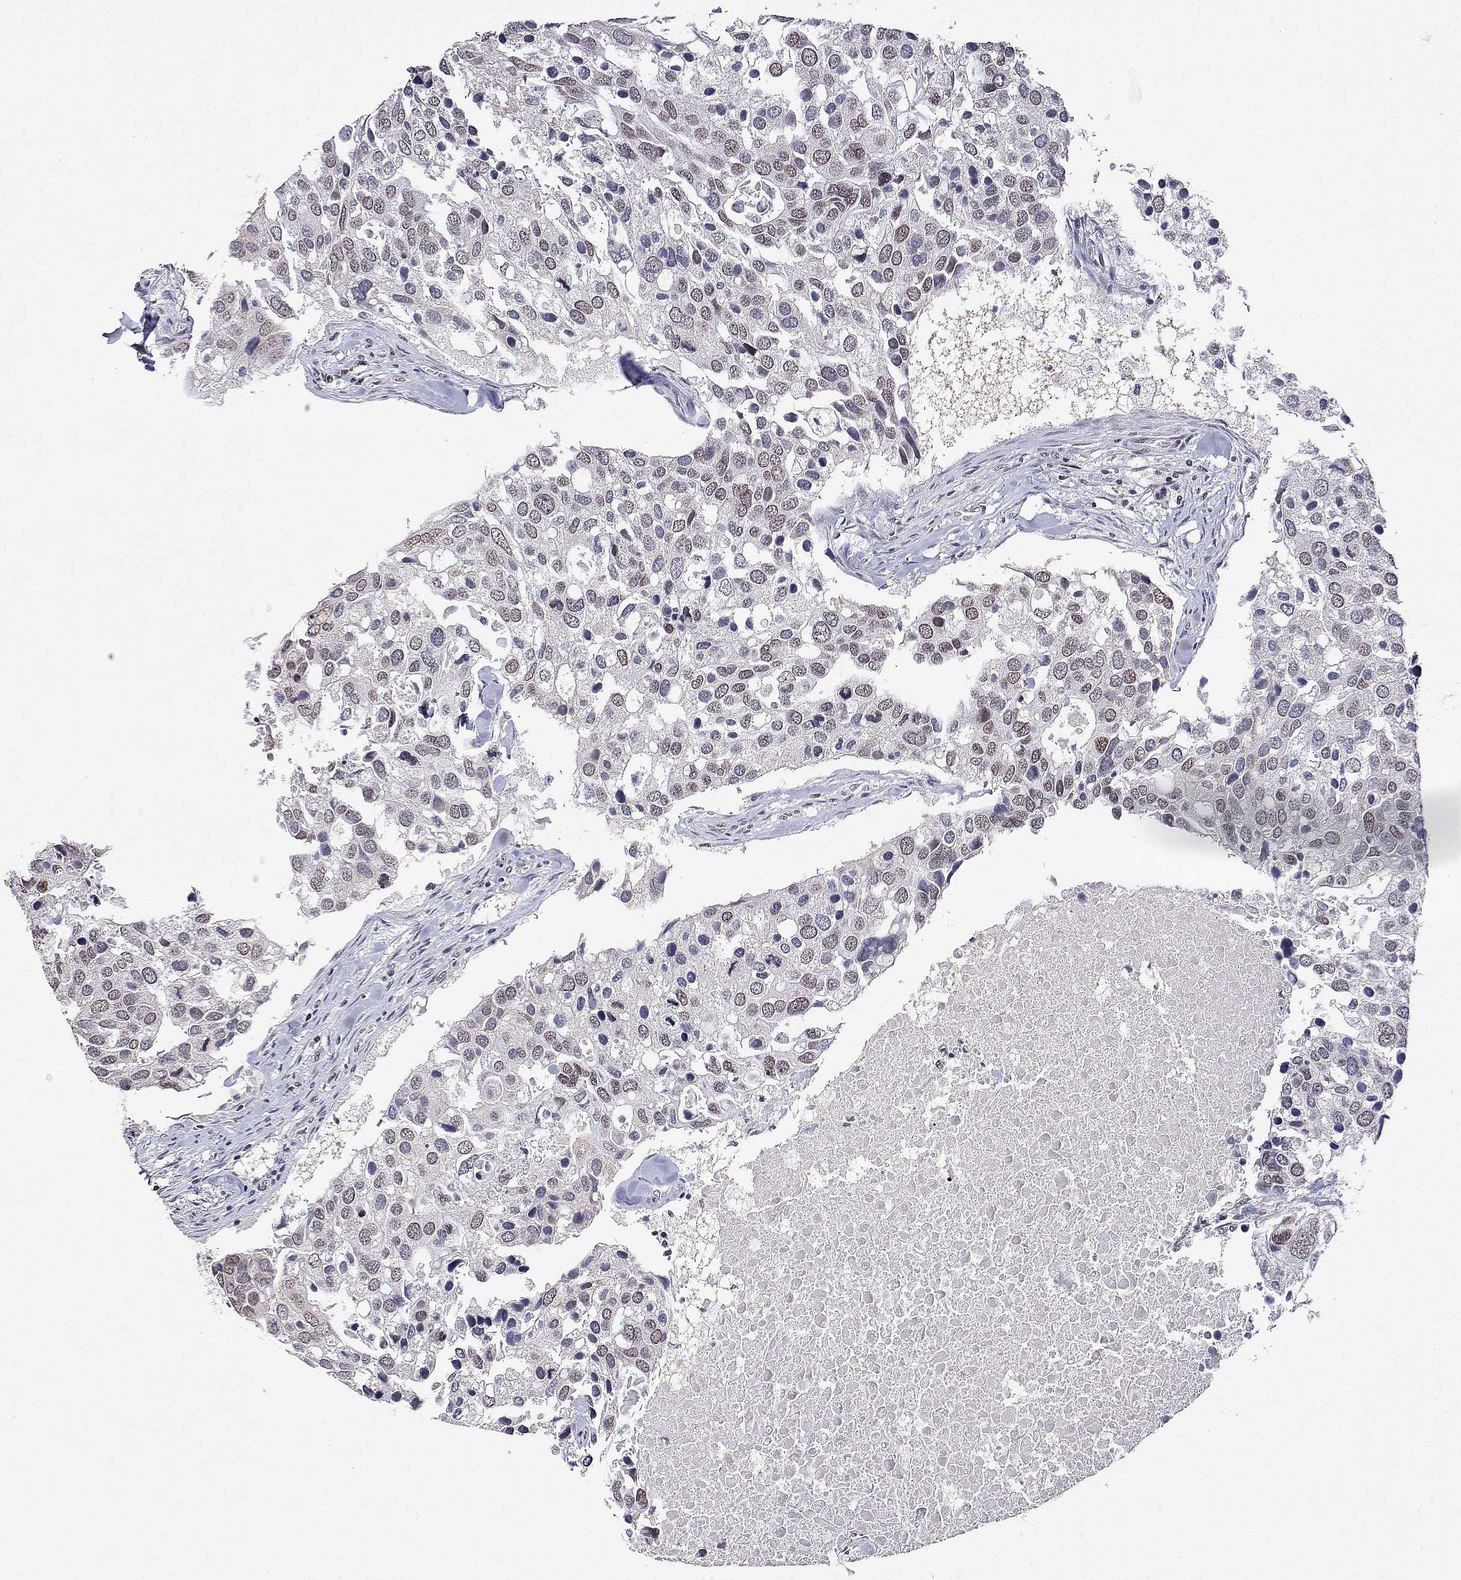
{"staining": {"intensity": "weak", "quantity": "25%-75%", "location": "nuclear"}, "tissue": "breast cancer", "cell_type": "Tumor cells", "image_type": "cancer", "snomed": [{"axis": "morphology", "description": "Duct carcinoma"}, {"axis": "topography", "description": "Breast"}], "caption": "A brown stain highlights weak nuclear expression of a protein in breast cancer tumor cells. (DAB = brown stain, brightfield microscopy at high magnification).", "gene": "XPC", "patient": {"sex": "female", "age": 83}}